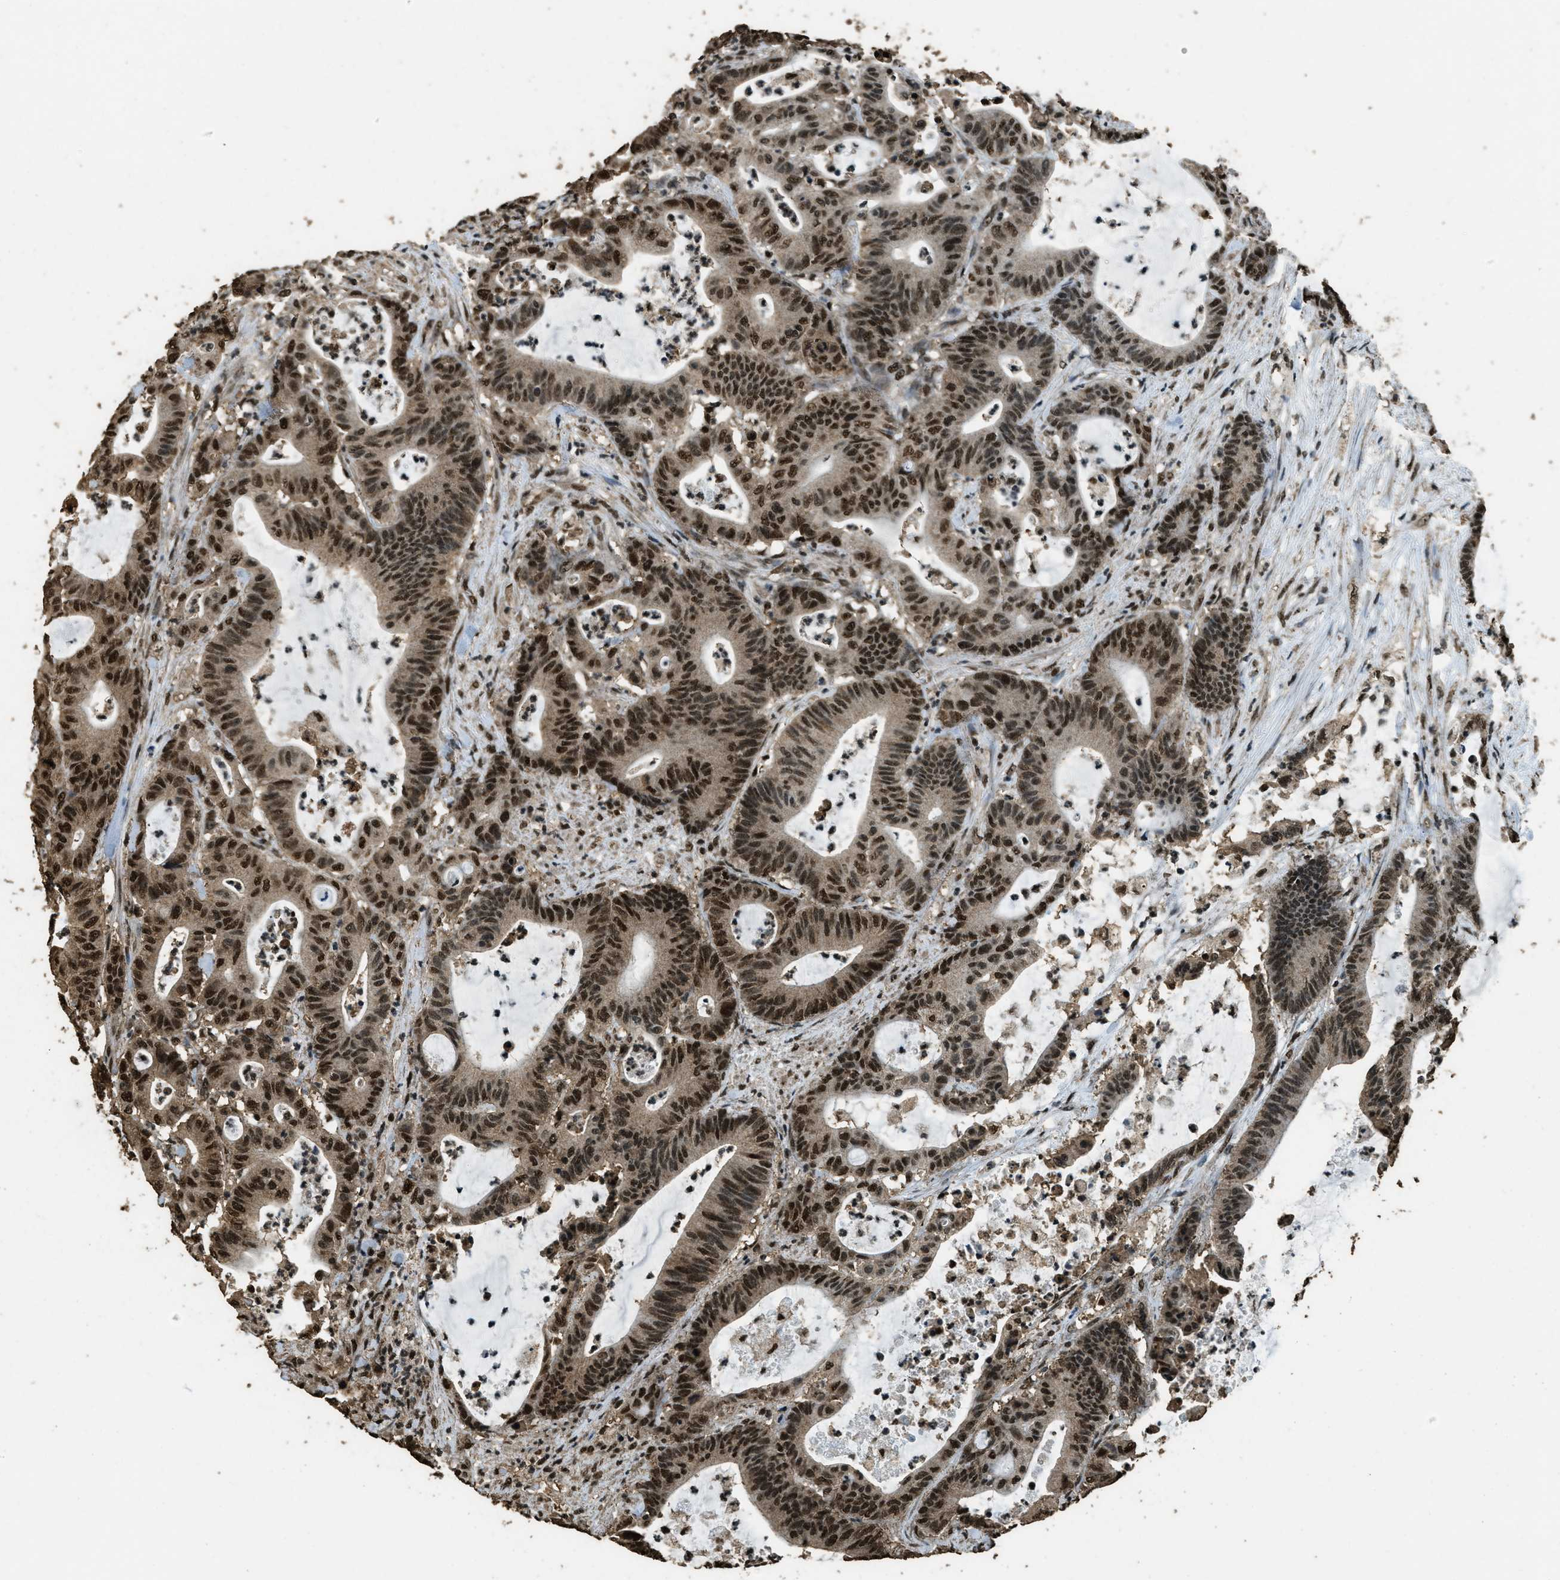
{"staining": {"intensity": "strong", "quantity": ">75%", "location": "nuclear"}, "tissue": "colorectal cancer", "cell_type": "Tumor cells", "image_type": "cancer", "snomed": [{"axis": "morphology", "description": "Adenocarcinoma, NOS"}, {"axis": "topography", "description": "Colon"}], "caption": "A brown stain shows strong nuclear expression of a protein in colorectal cancer tumor cells.", "gene": "MYB", "patient": {"sex": "female", "age": 84}}